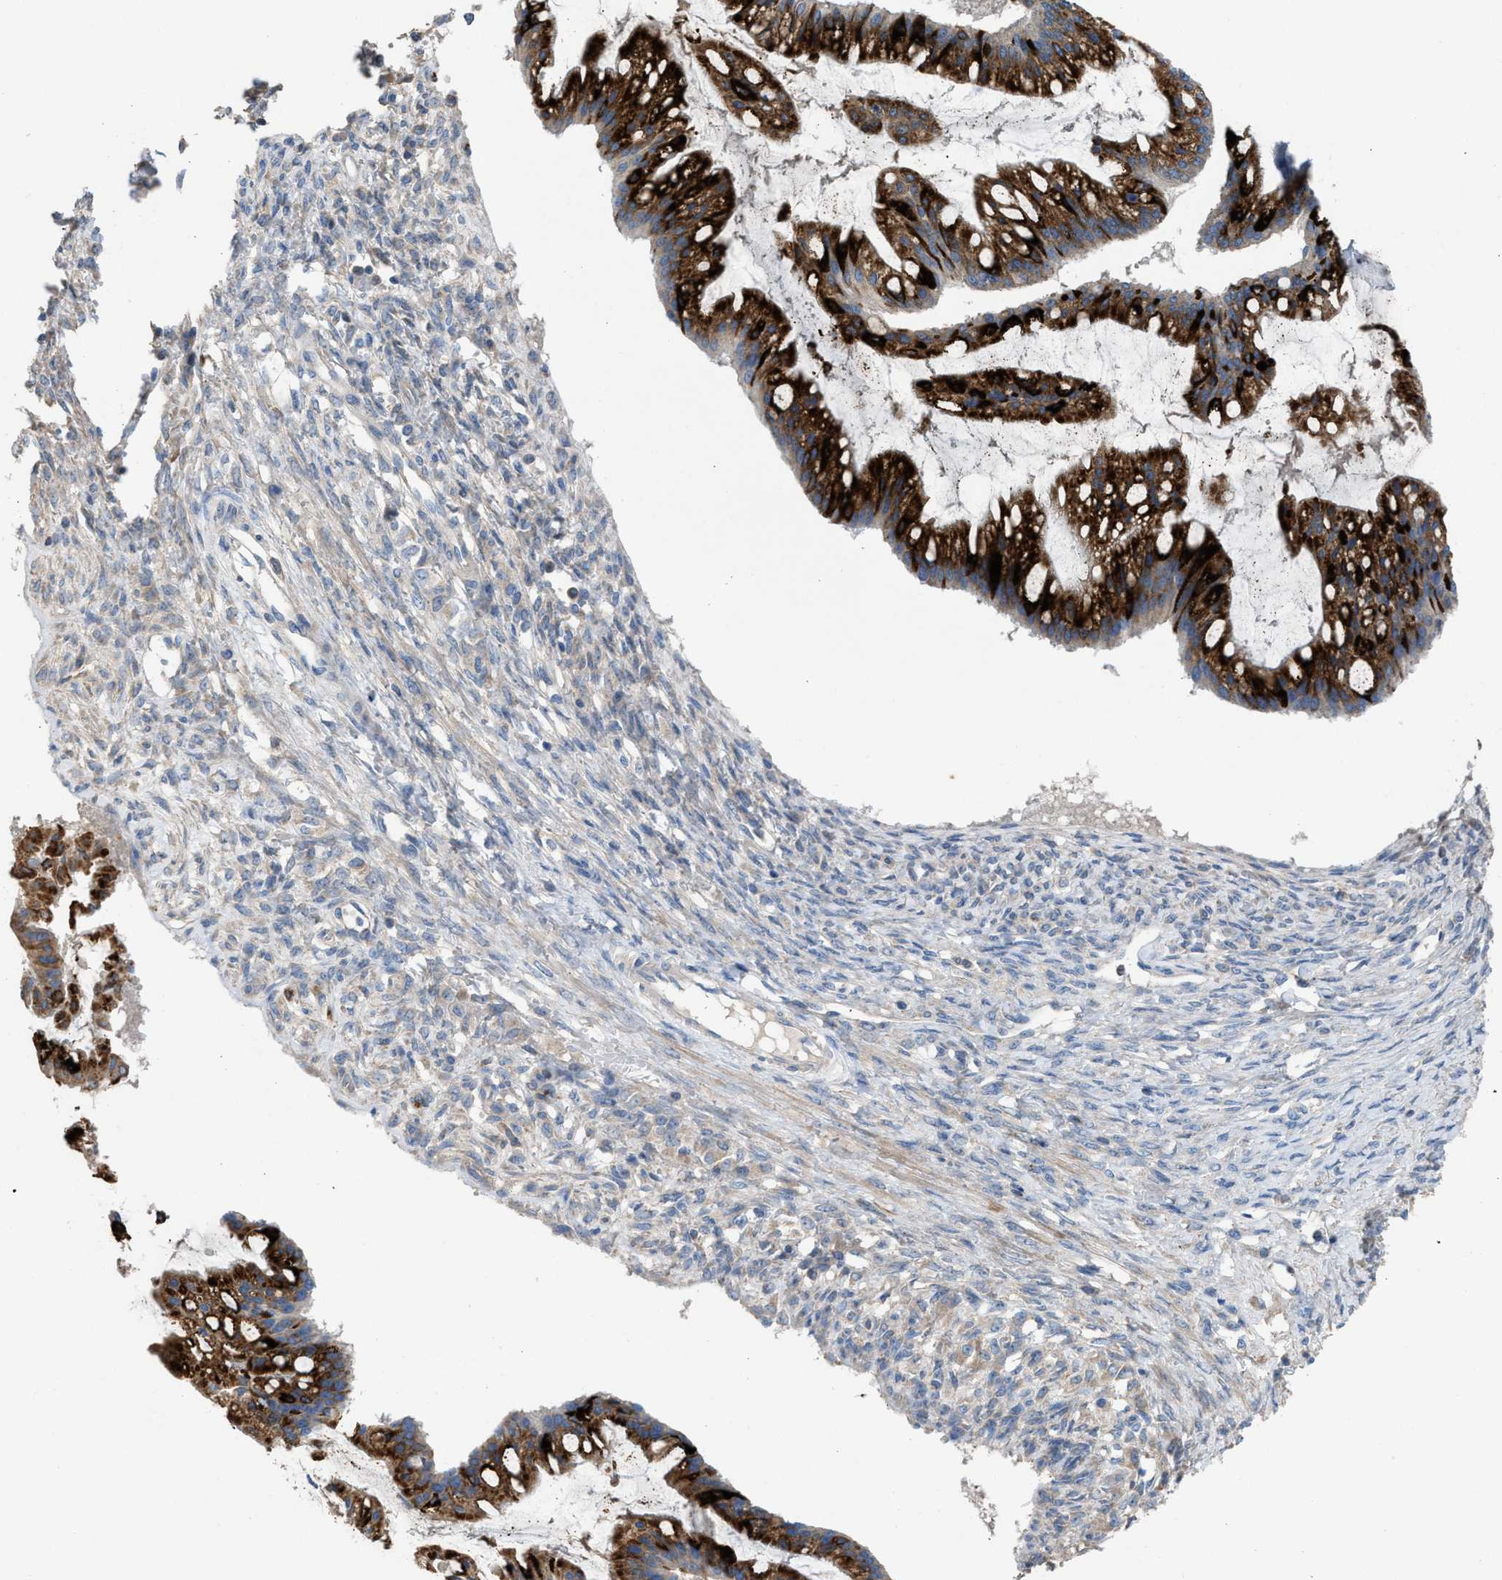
{"staining": {"intensity": "strong", "quantity": ">75%", "location": "cytoplasmic/membranous"}, "tissue": "ovarian cancer", "cell_type": "Tumor cells", "image_type": "cancer", "snomed": [{"axis": "morphology", "description": "Cystadenocarcinoma, mucinous, NOS"}, {"axis": "topography", "description": "Ovary"}], "caption": "The immunohistochemical stain shows strong cytoplasmic/membranous positivity in tumor cells of ovarian cancer tissue. (IHC, brightfield microscopy, high magnification).", "gene": "AOAH", "patient": {"sex": "female", "age": 73}}